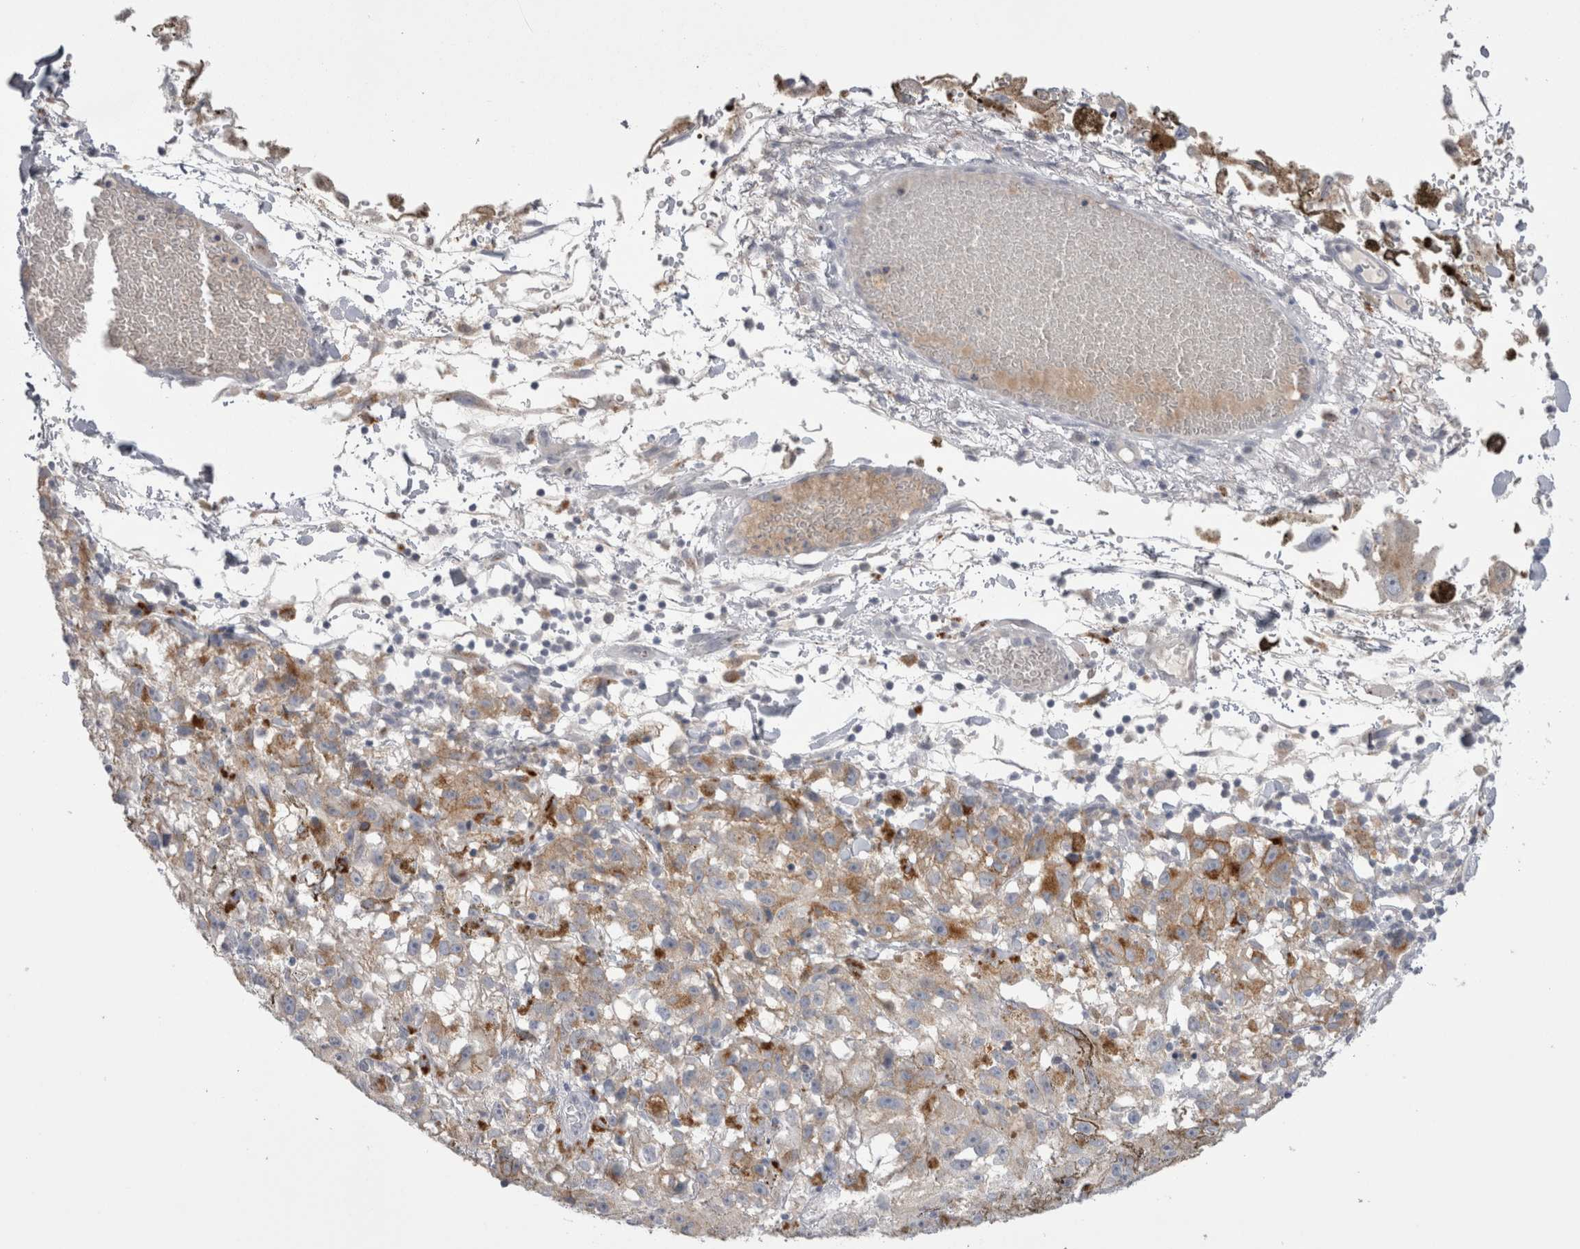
{"staining": {"intensity": "weak", "quantity": "25%-75%", "location": "cytoplasmic/membranous"}, "tissue": "melanoma", "cell_type": "Tumor cells", "image_type": "cancer", "snomed": [{"axis": "morphology", "description": "Malignant melanoma, NOS"}, {"axis": "topography", "description": "Skin"}], "caption": "The immunohistochemical stain highlights weak cytoplasmic/membranous expression in tumor cells of melanoma tissue. The staining was performed using DAB to visualize the protein expression in brown, while the nuclei were stained in blue with hematoxylin (Magnification: 20x).", "gene": "EPDR1", "patient": {"sex": "female", "age": 104}}